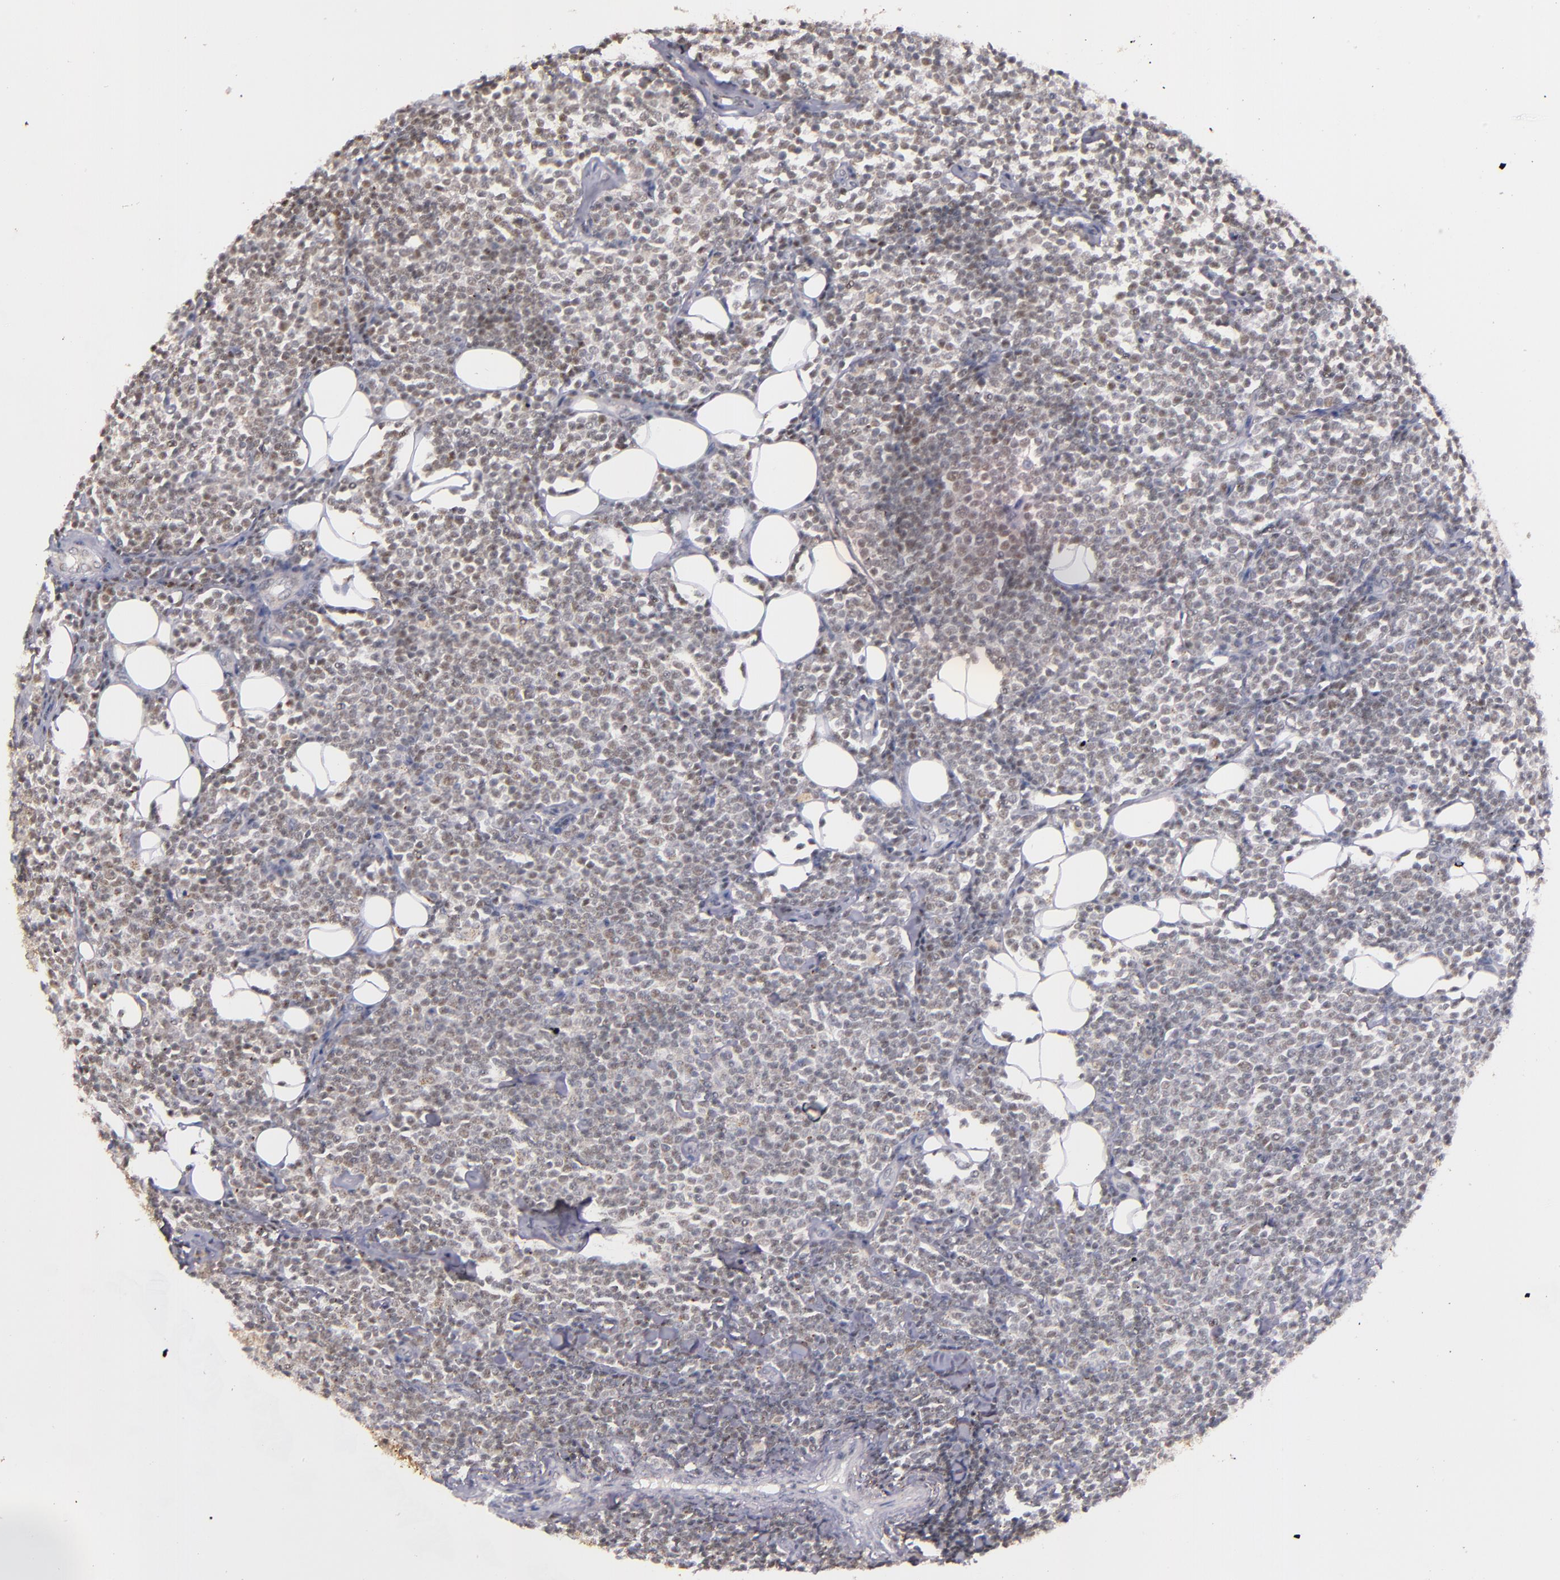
{"staining": {"intensity": "weak", "quantity": ">75%", "location": "cytoplasmic/membranous"}, "tissue": "lymphoma", "cell_type": "Tumor cells", "image_type": "cancer", "snomed": [{"axis": "morphology", "description": "Malignant lymphoma, non-Hodgkin's type, Low grade"}, {"axis": "topography", "description": "Soft tissue"}], "caption": "Human low-grade malignant lymphoma, non-Hodgkin's type stained with a protein marker demonstrates weak staining in tumor cells.", "gene": "SYP", "patient": {"sex": "male", "age": 92}}